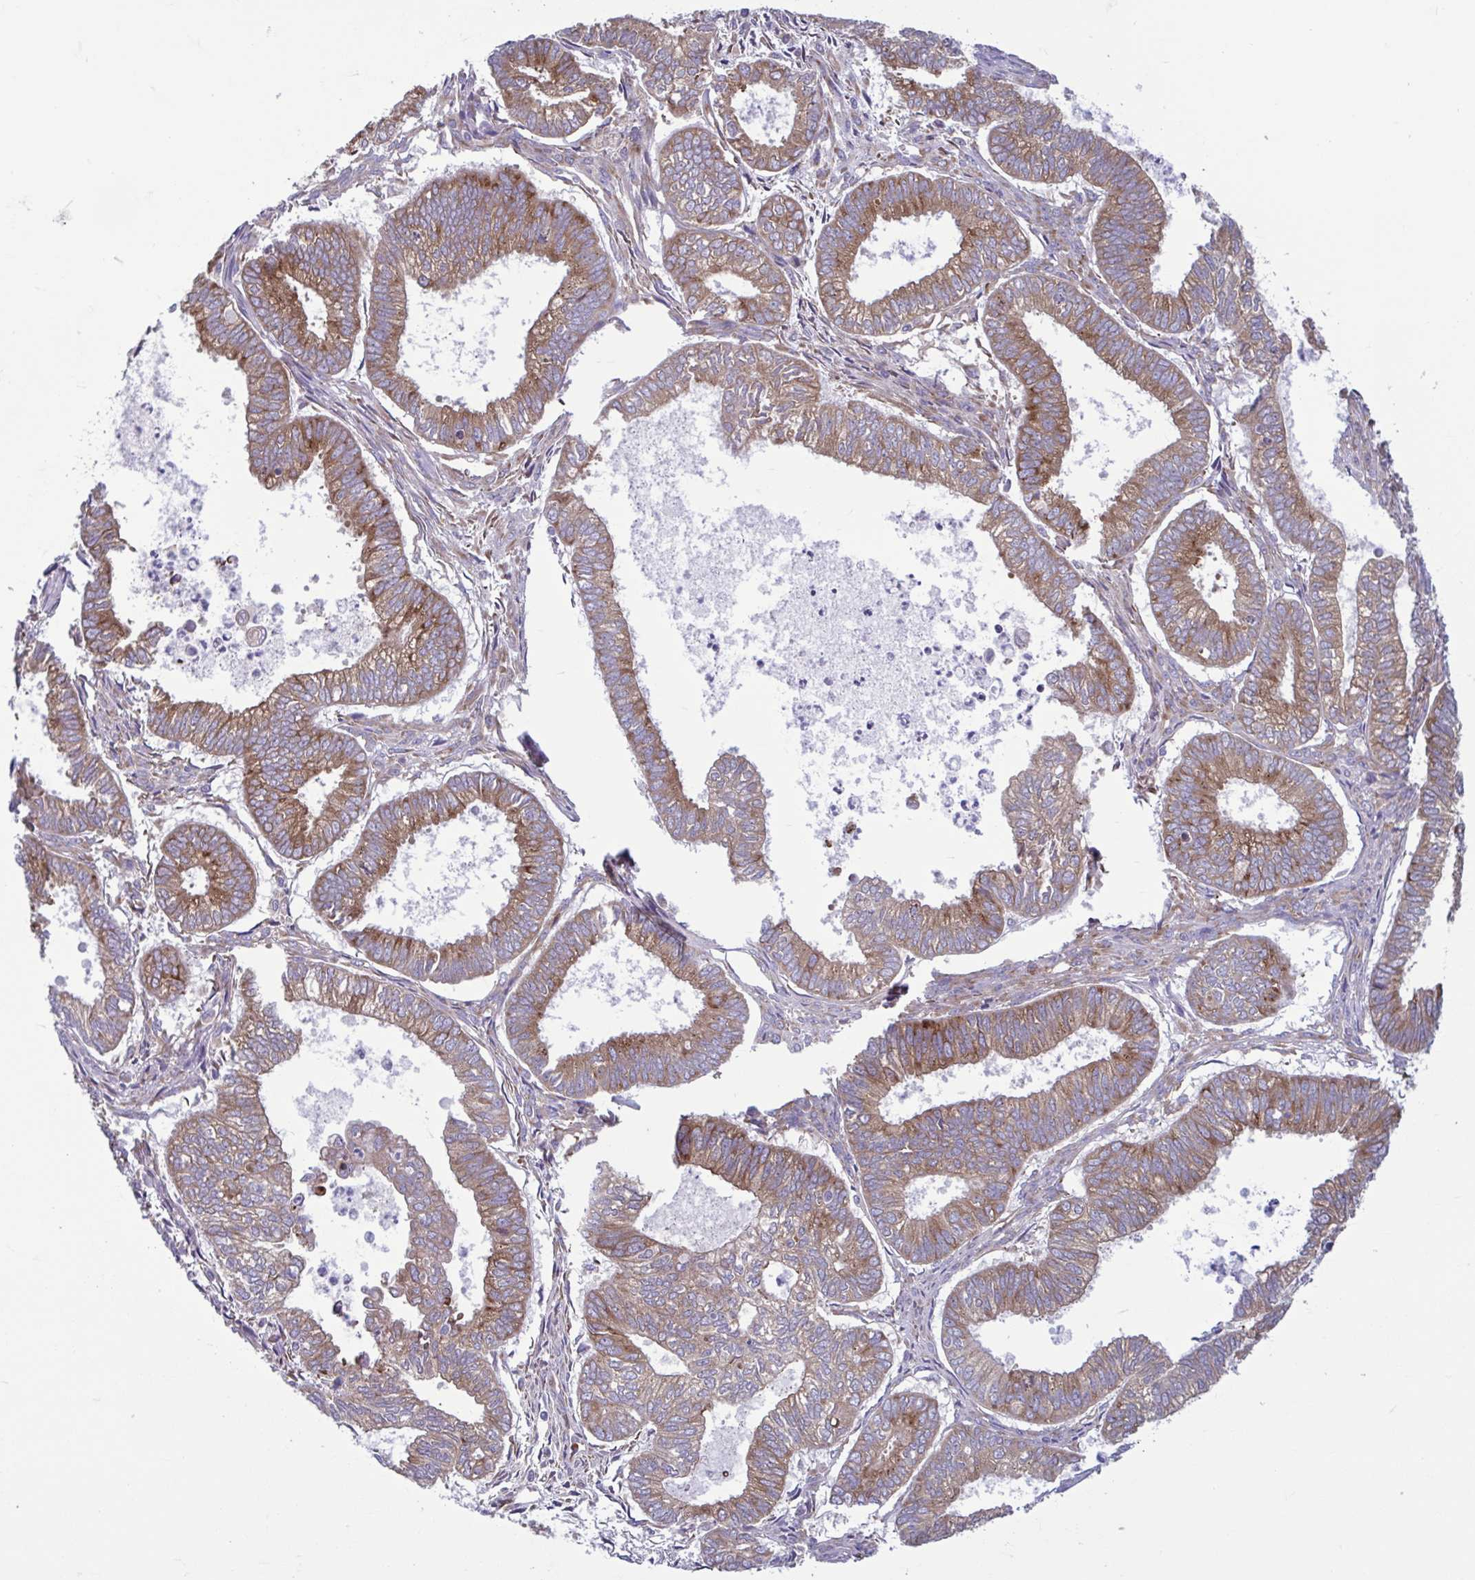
{"staining": {"intensity": "moderate", "quantity": ">75%", "location": "cytoplasmic/membranous"}, "tissue": "ovarian cancer", "cell_type": "Tumor cells", "image_type": "cancer", "snomed": [{"axis": "morphology", "description": "Carcinoma, endometroid"}, {"axis": "topography", "description": "Ovary"}], "caption": "Tumor cells show medium levels of moderate cytoplasmic/membranous expression in about >75% of cells in endometroid carcinoma (ovarian).", "gene": "RPS16", "patient": {"sex": "female", "age": 64}}